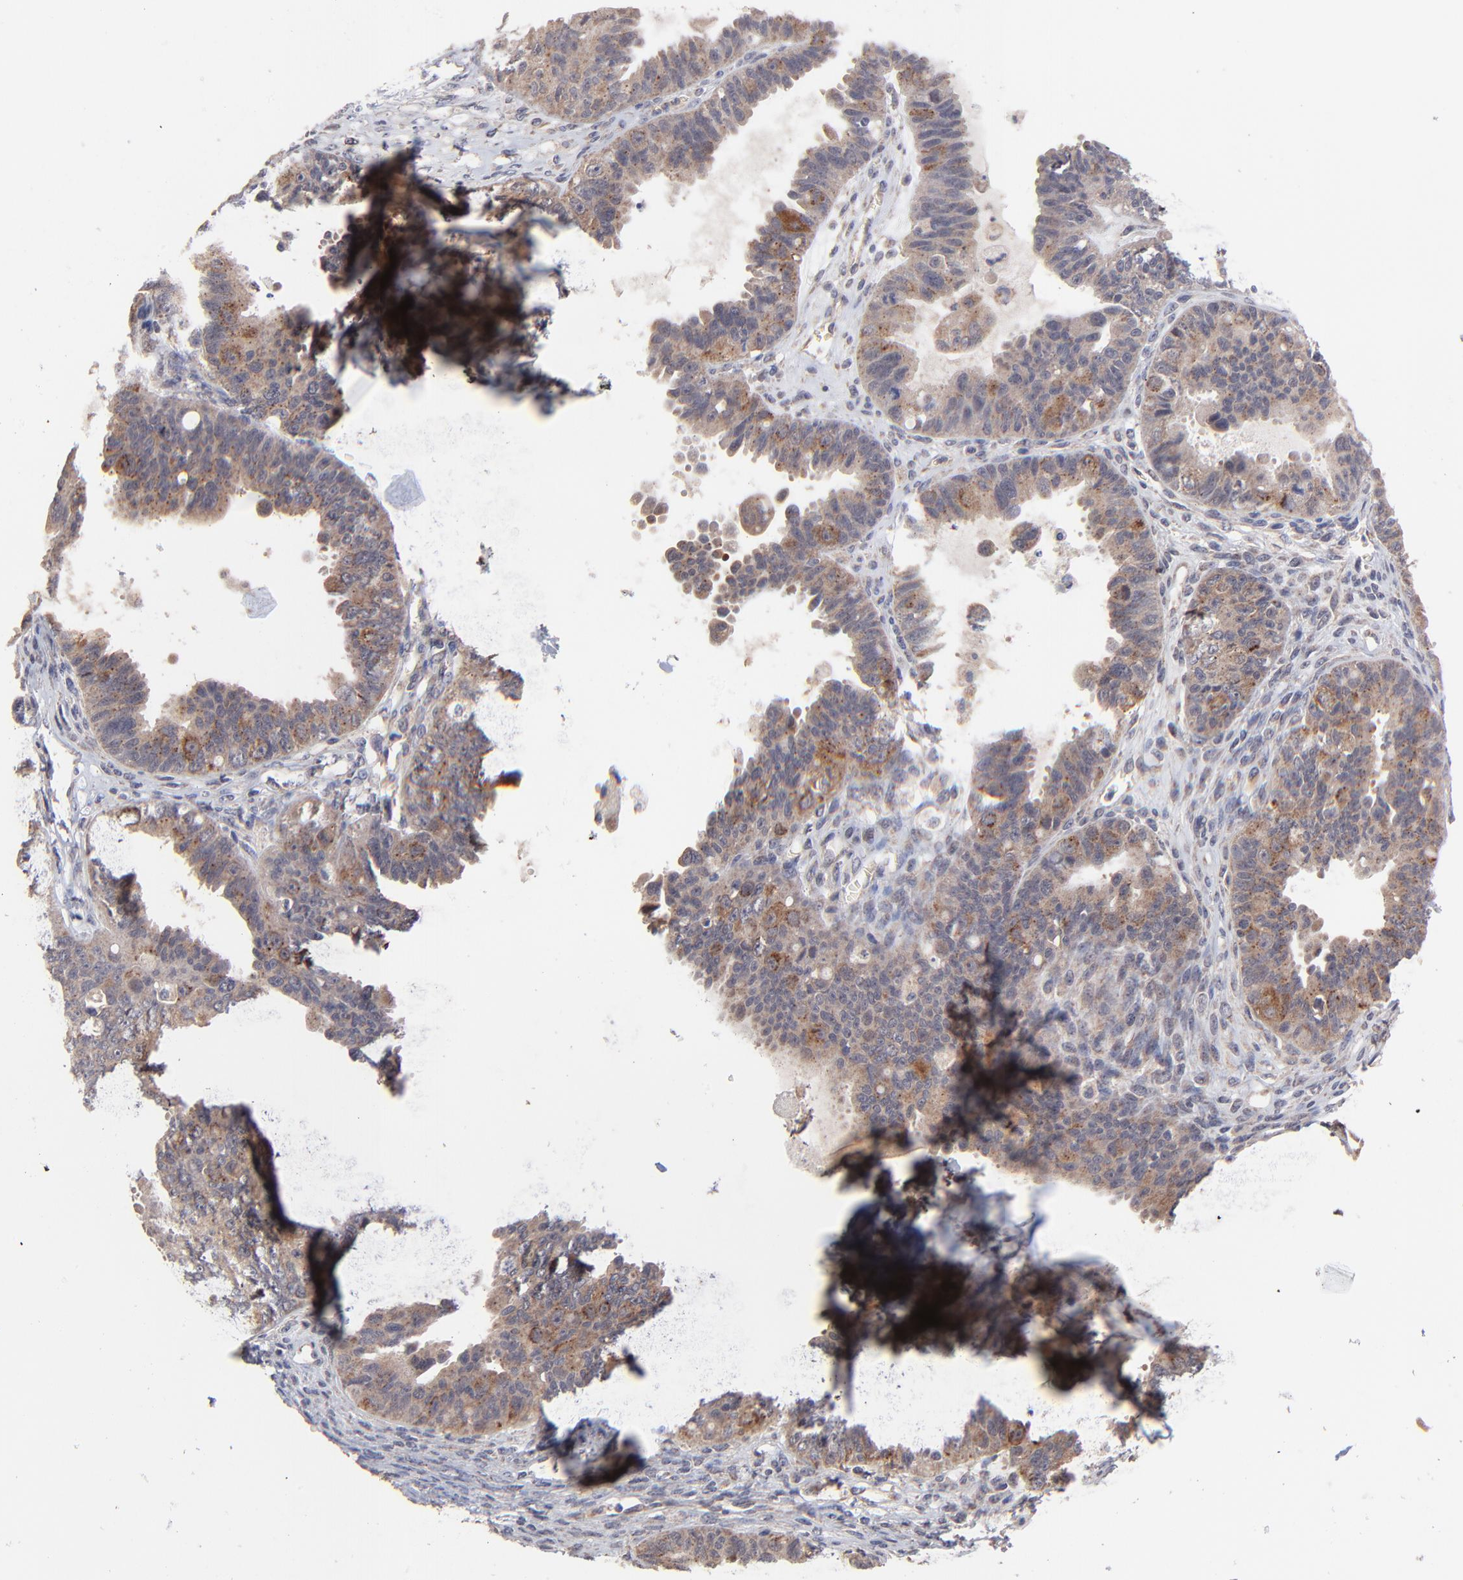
{"staining": {"intensity": "moderate", "quantity": ">75%", "location": "cytoplasmic/membranous"}, "tissue": "ovarian cancer", "cell_type": "Tumor cells", "image_type": "cancer", "snomed": [{"axis": "morphology", "description": "Carcinoma, endometroid"}, {"axis": "topography", "description": "Ovary"}], "caption": "Ovarian endometroid carcinoma stained with a protein marker exhibits moderate staining in tumor cells.", "gene": "BAIAP2L2", "patient": {"sex": "female", "age": 85}}